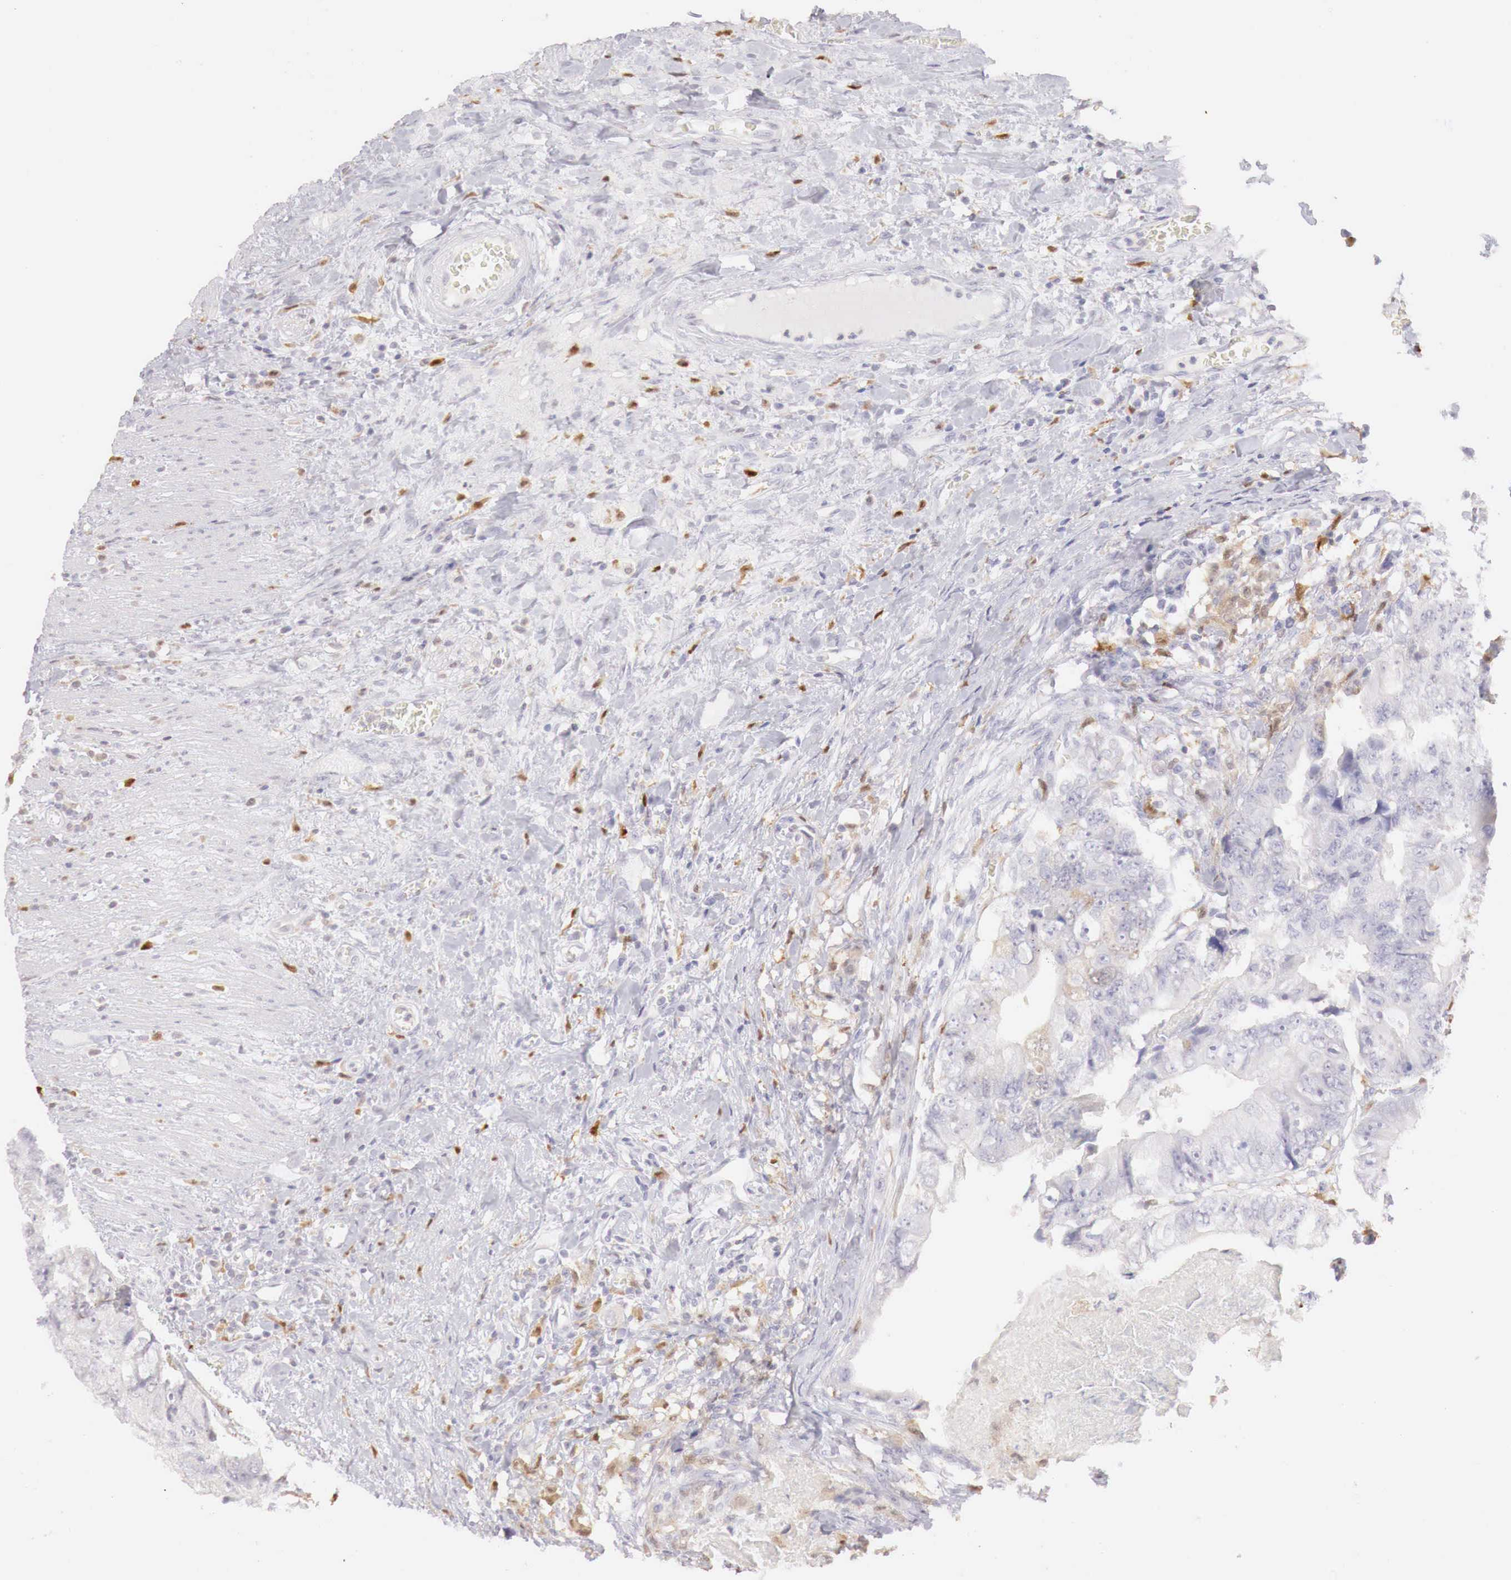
{"staining": {"intensity": "negative", "quantity": "none", "location": "none"}, "tissue": "colorectal cancer", "cell_type": "Tumor cells", "image_type": "cancer", "snomed": [{"axis": "morphology", "description": "Adenocarcinoma, NOS"}, {"axis": "topography", "description": "Rectum"}], "caption": "Colorectal adenocarcinoma was stained to show a protein in brown. There is no significant staining in tumor cells.", "gene": "RENBP", "patient": {"sex": "female", "age": 82}}